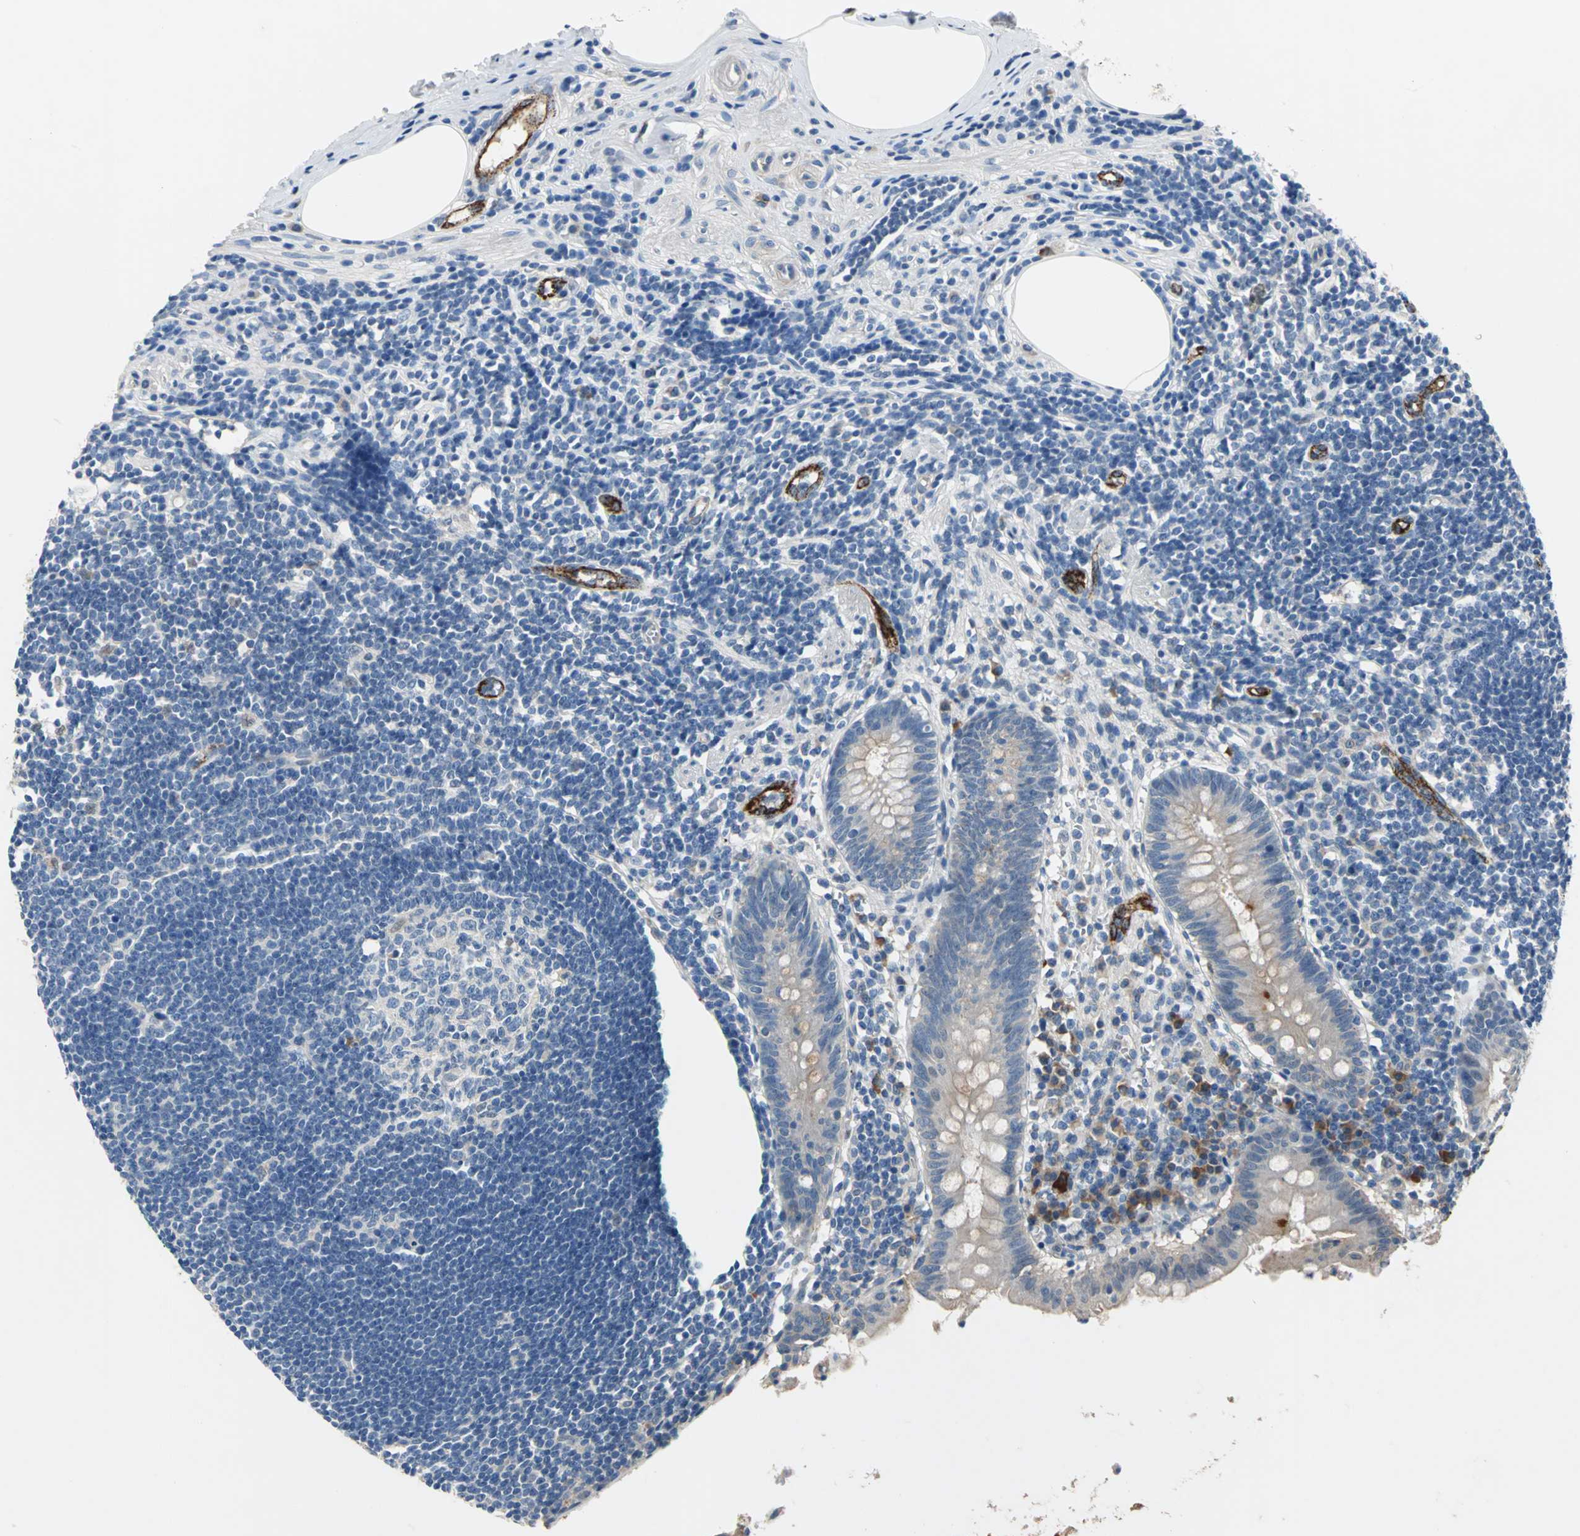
{"staining": {"intensity": "moderate", "quantity": "25%-75%", "location": "cytoplasmic/membranous"}, "tissue": "appendix", "cell_type": "Glandular cells", "image_type": "normal", "snomed": [{"axis": "morphology", "description": "Normal tissue, NOS"}, {"axis": "topography", "description": "Appendix"}], "caption": "DAB immunohistochemical staining of unremarkable appendix displays moderate cytoplasmic/membranous protein staining in approximately 25%-75% of glandular cells. Nuclei are stained in blue.", "gene": "SELP", "patient": {"sex": "female", "age": 50}}